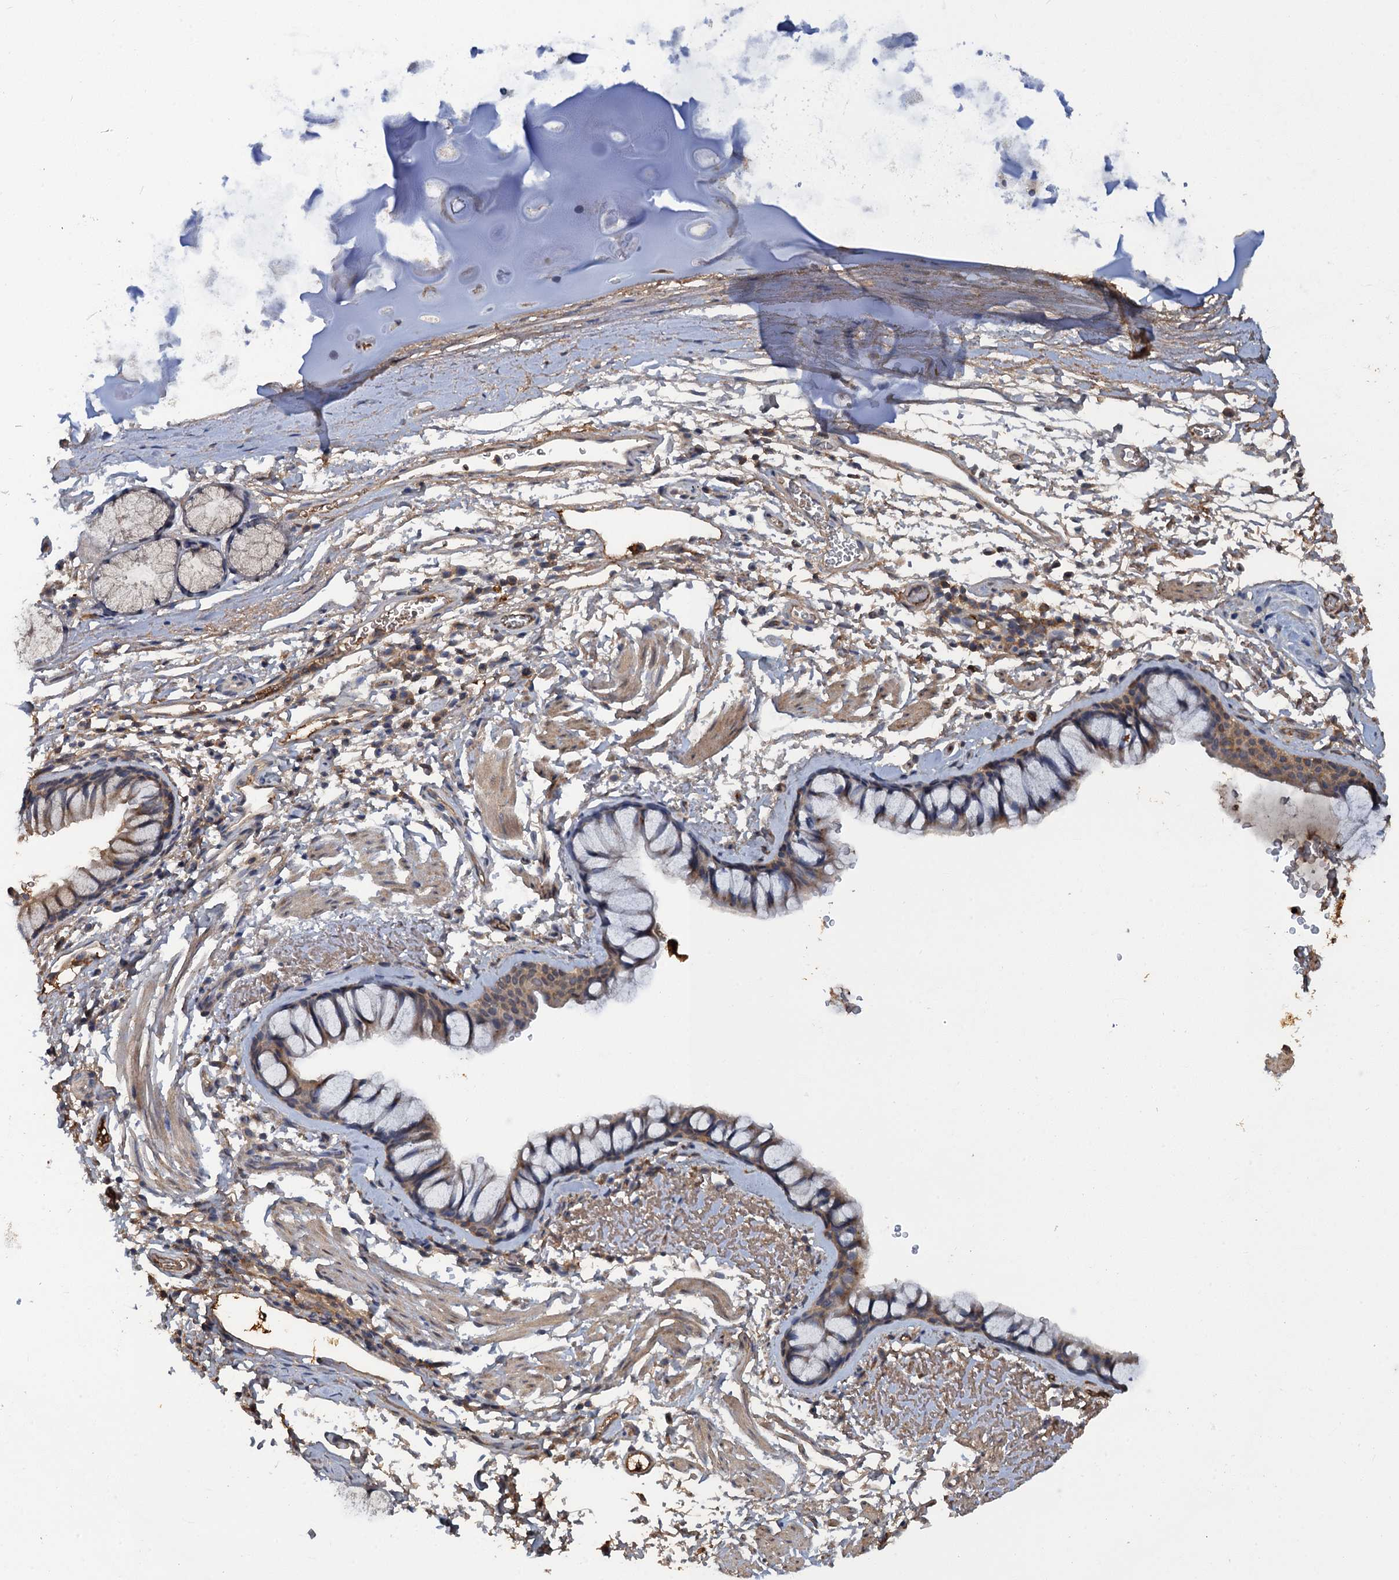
{"staining": {"intensity": "weak", "quantity": ">75%", "location": "cytoplasmic/membranous"}, "tissue": "bronchus", "cell_type": "Respiratory epithelial cells", "image_type": "normal", "snomed": [{"axis": "morphology", "description": "Normal tissue, NOS"}, {"axis": "topography", "description": "Bronchus"}], "caption": "Weak cytoplasmic/membranous positivity for a protein is present in approximately >75% of respiratory epithelial cells of normal bronchus using IHC.", "gene": "HAPLN3", "patient": {"sex": "male", "age": 65}}